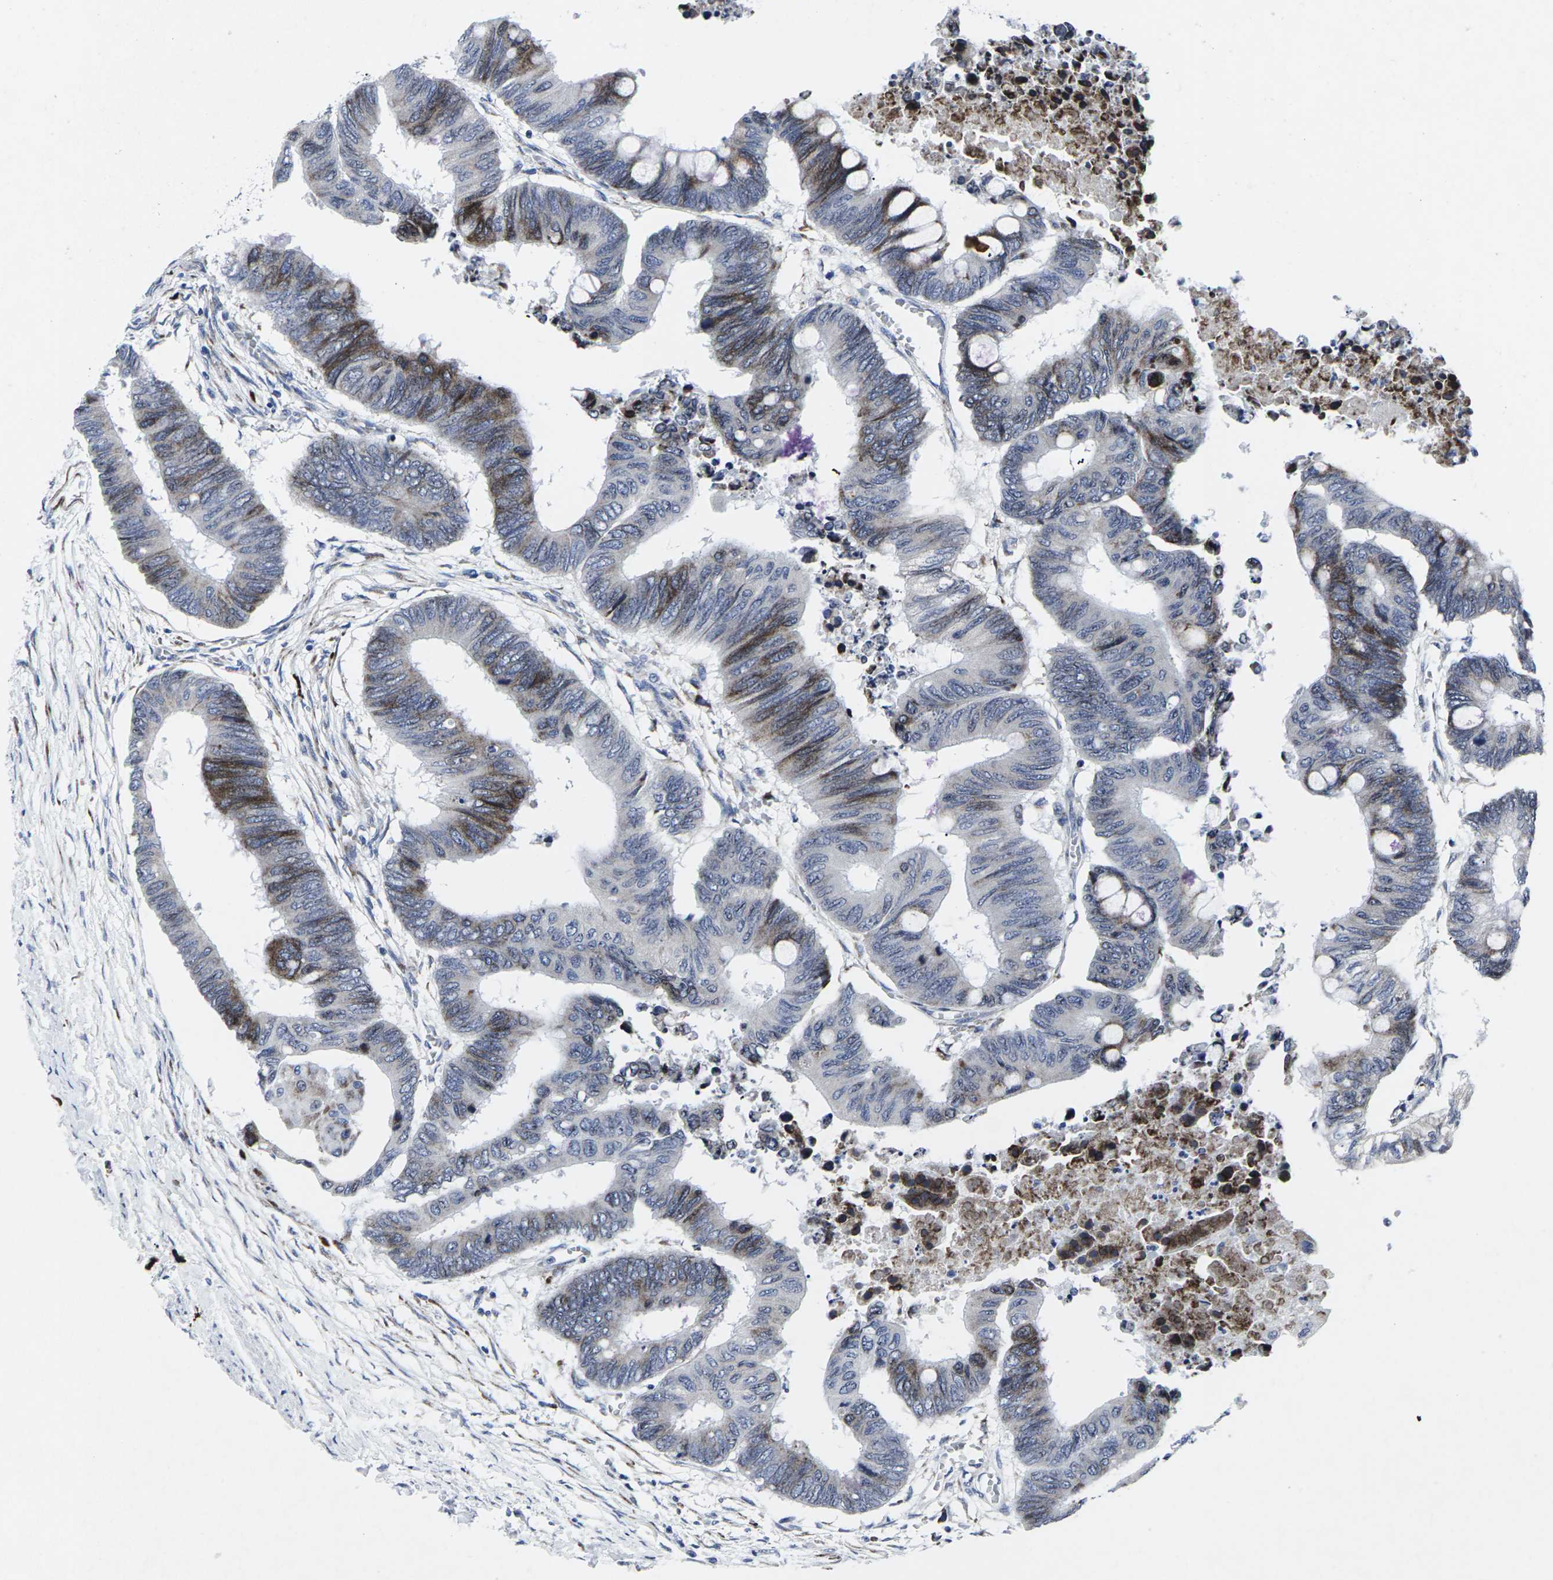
{"staining": {"intensity": "strong", "quantity": "<25%", "location": "cytoplasmic/membranous"}, "tissue": "colorectal cancer", "cell_type": "Tumor cells", "image_type": "cancer", "snomed": [{"axis": "morphology", "description": "Normal tissue, NOS"}, {"axis": "morphology", "description": "Adenocarcinoma, NOS"}, {"axis": "topography", "description": "Rectum"}, {"axis": "topography", "description": "Peripheral nerve tissue"}], "caption": "Tumor cells show medium levels of strong cytoplasmic/membranous staining in approximately <25% of cells in adenocarcinoma (colorectal).", "gene": "RPN1", "patient": {"sex": "male", "age": 92}}